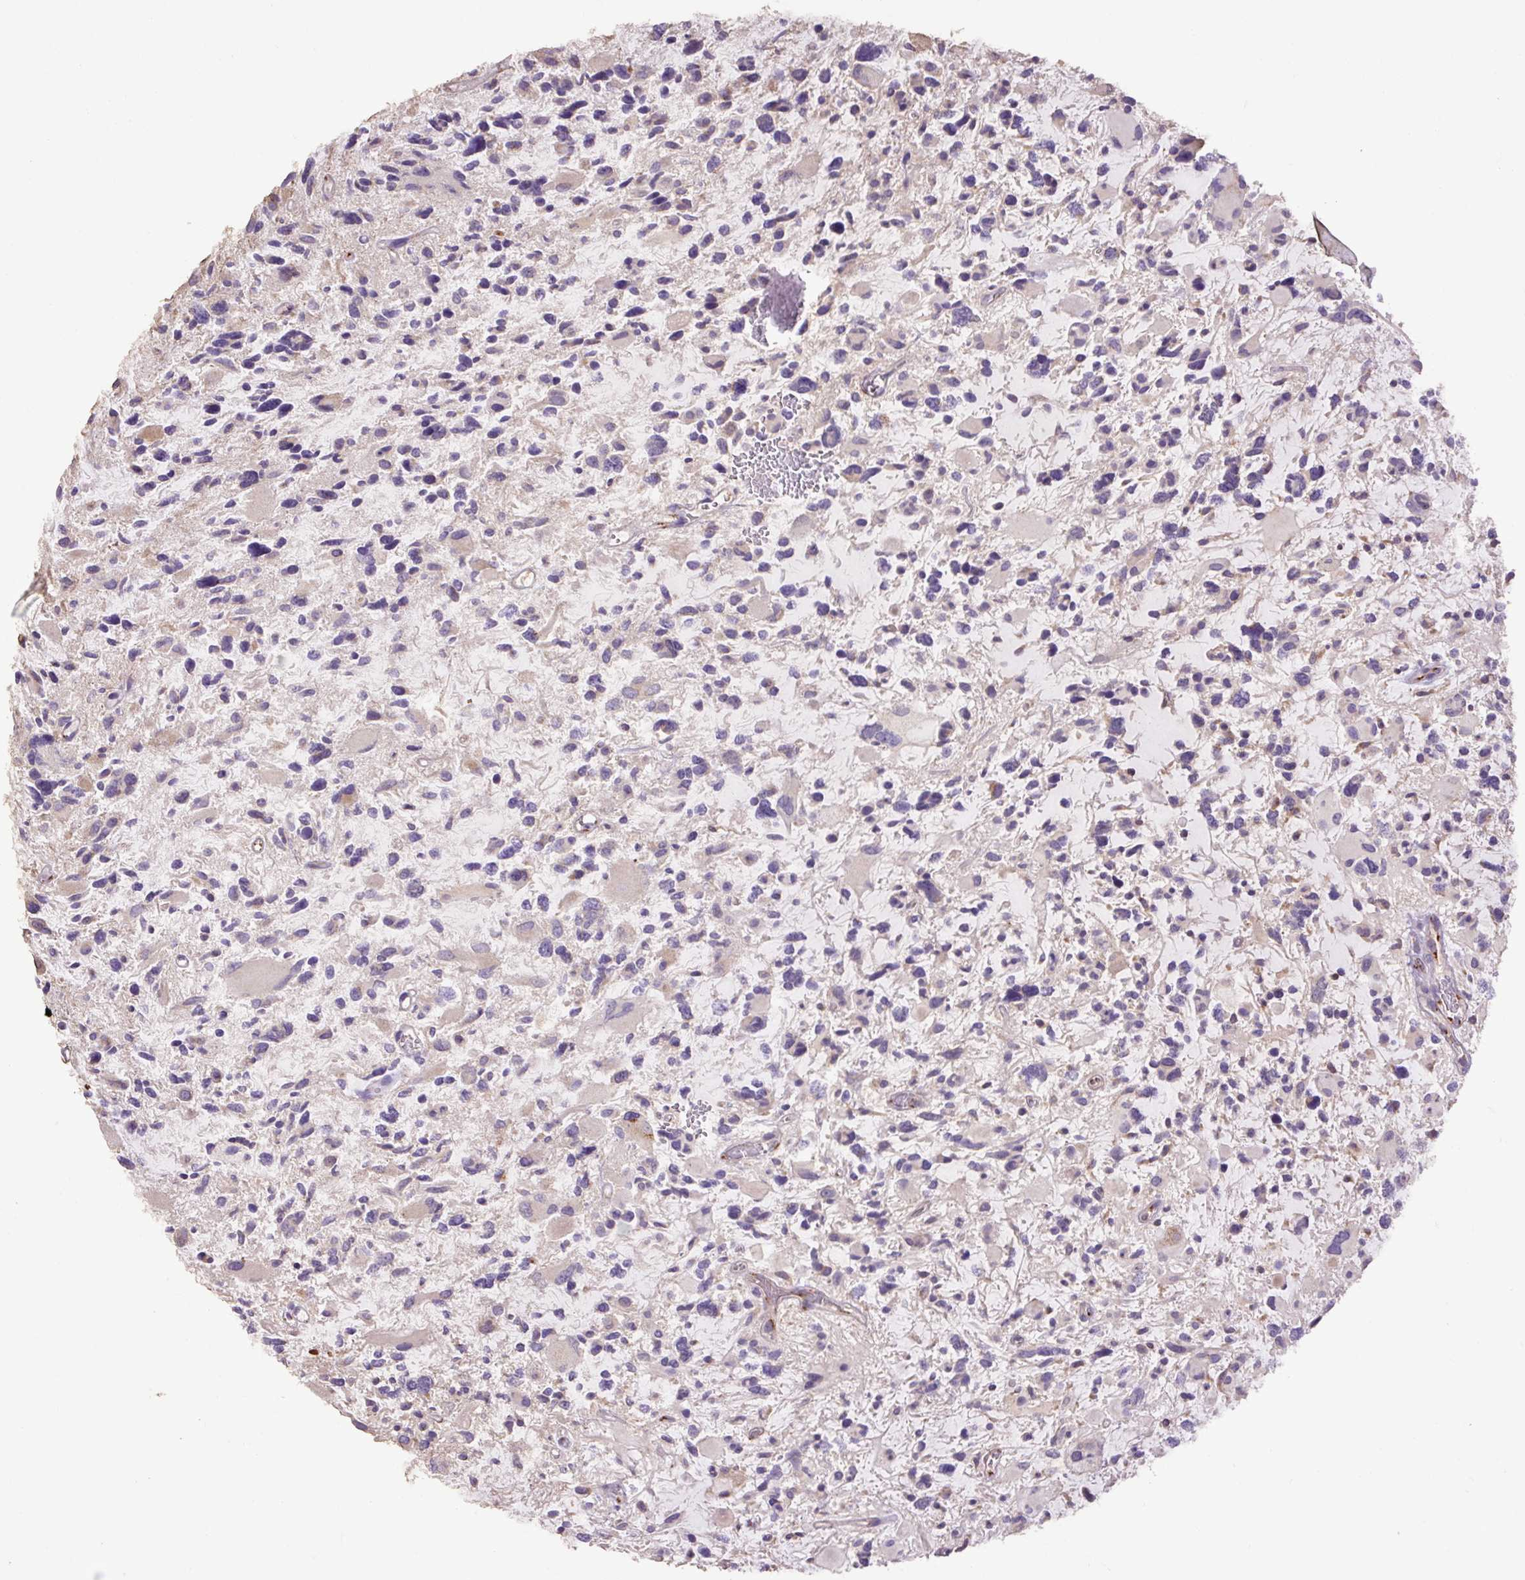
{"staining": {"intensity": "weak", "quantity": "<25%", "location": "cytoplasmic/membranous"}, "tissue": "glioma", "cell_type": "Tumor cells", "image_type": "cancer", "snomed": [{"axis": "morphology", "description": "Glioma, malignant, High grade"}, {"axis": "topography", "description": "Brain"}], "caption": "IHC of human glioma exhibits no expression in tumor cells.", "gene": "ABR", "patient": {"sex": "female", "age": 11}}